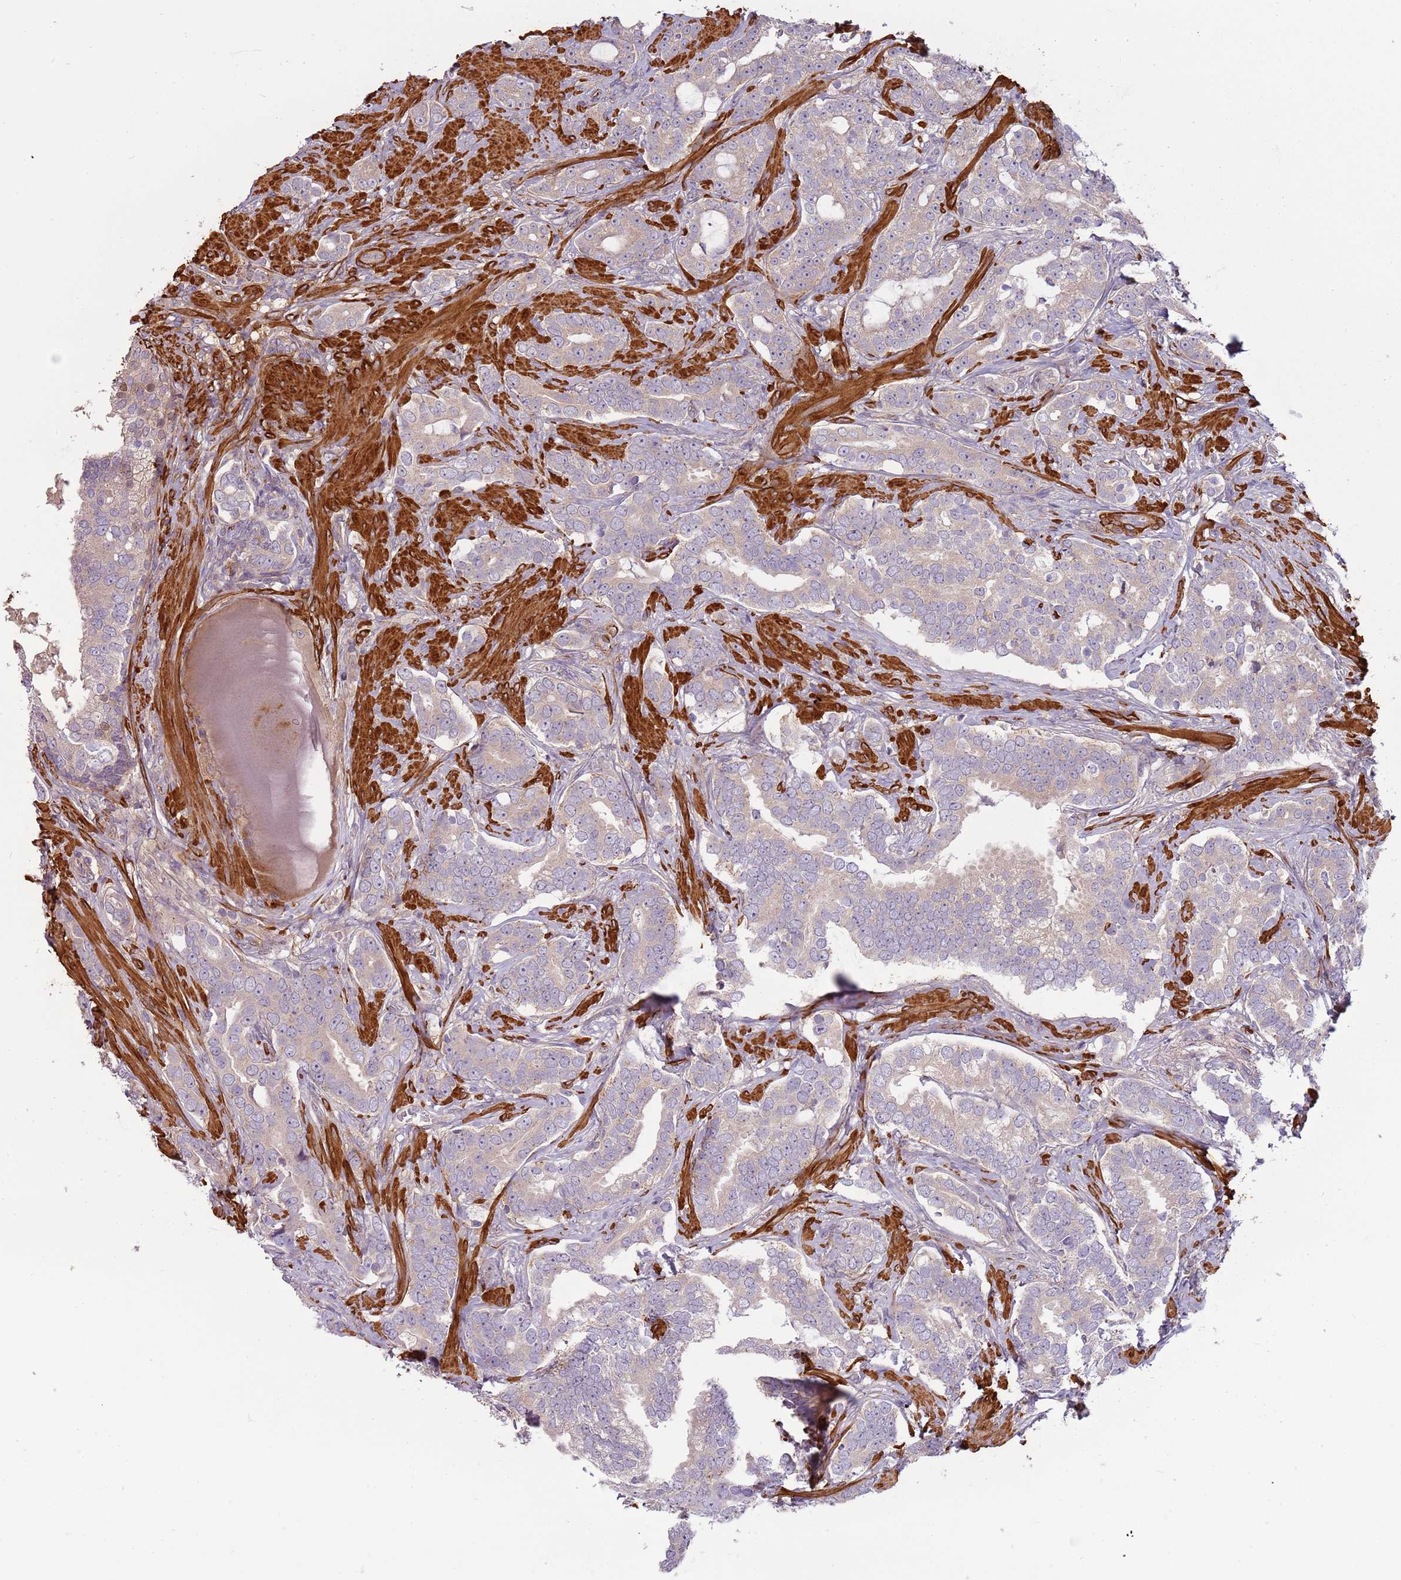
{"staining": {"intensity": "negative", "quantity": "none", "location": "none"}, "tissue": "prostate cancer", "cell_type": "Tumor cells", "image_type": "cancer", "snomed": [{"axis": "morphology", "description": "Adenocarcinoma, High grade"}, {"axis": "topography", "description": "Prostate"}], "caption": "Adenocarcinoma (high-grade) (prostate) stained for a protein using immunohistochemistry shows no staining tumor cells.", "gene": "RNF128", "patient": {"sex": "male", "age": 64}}